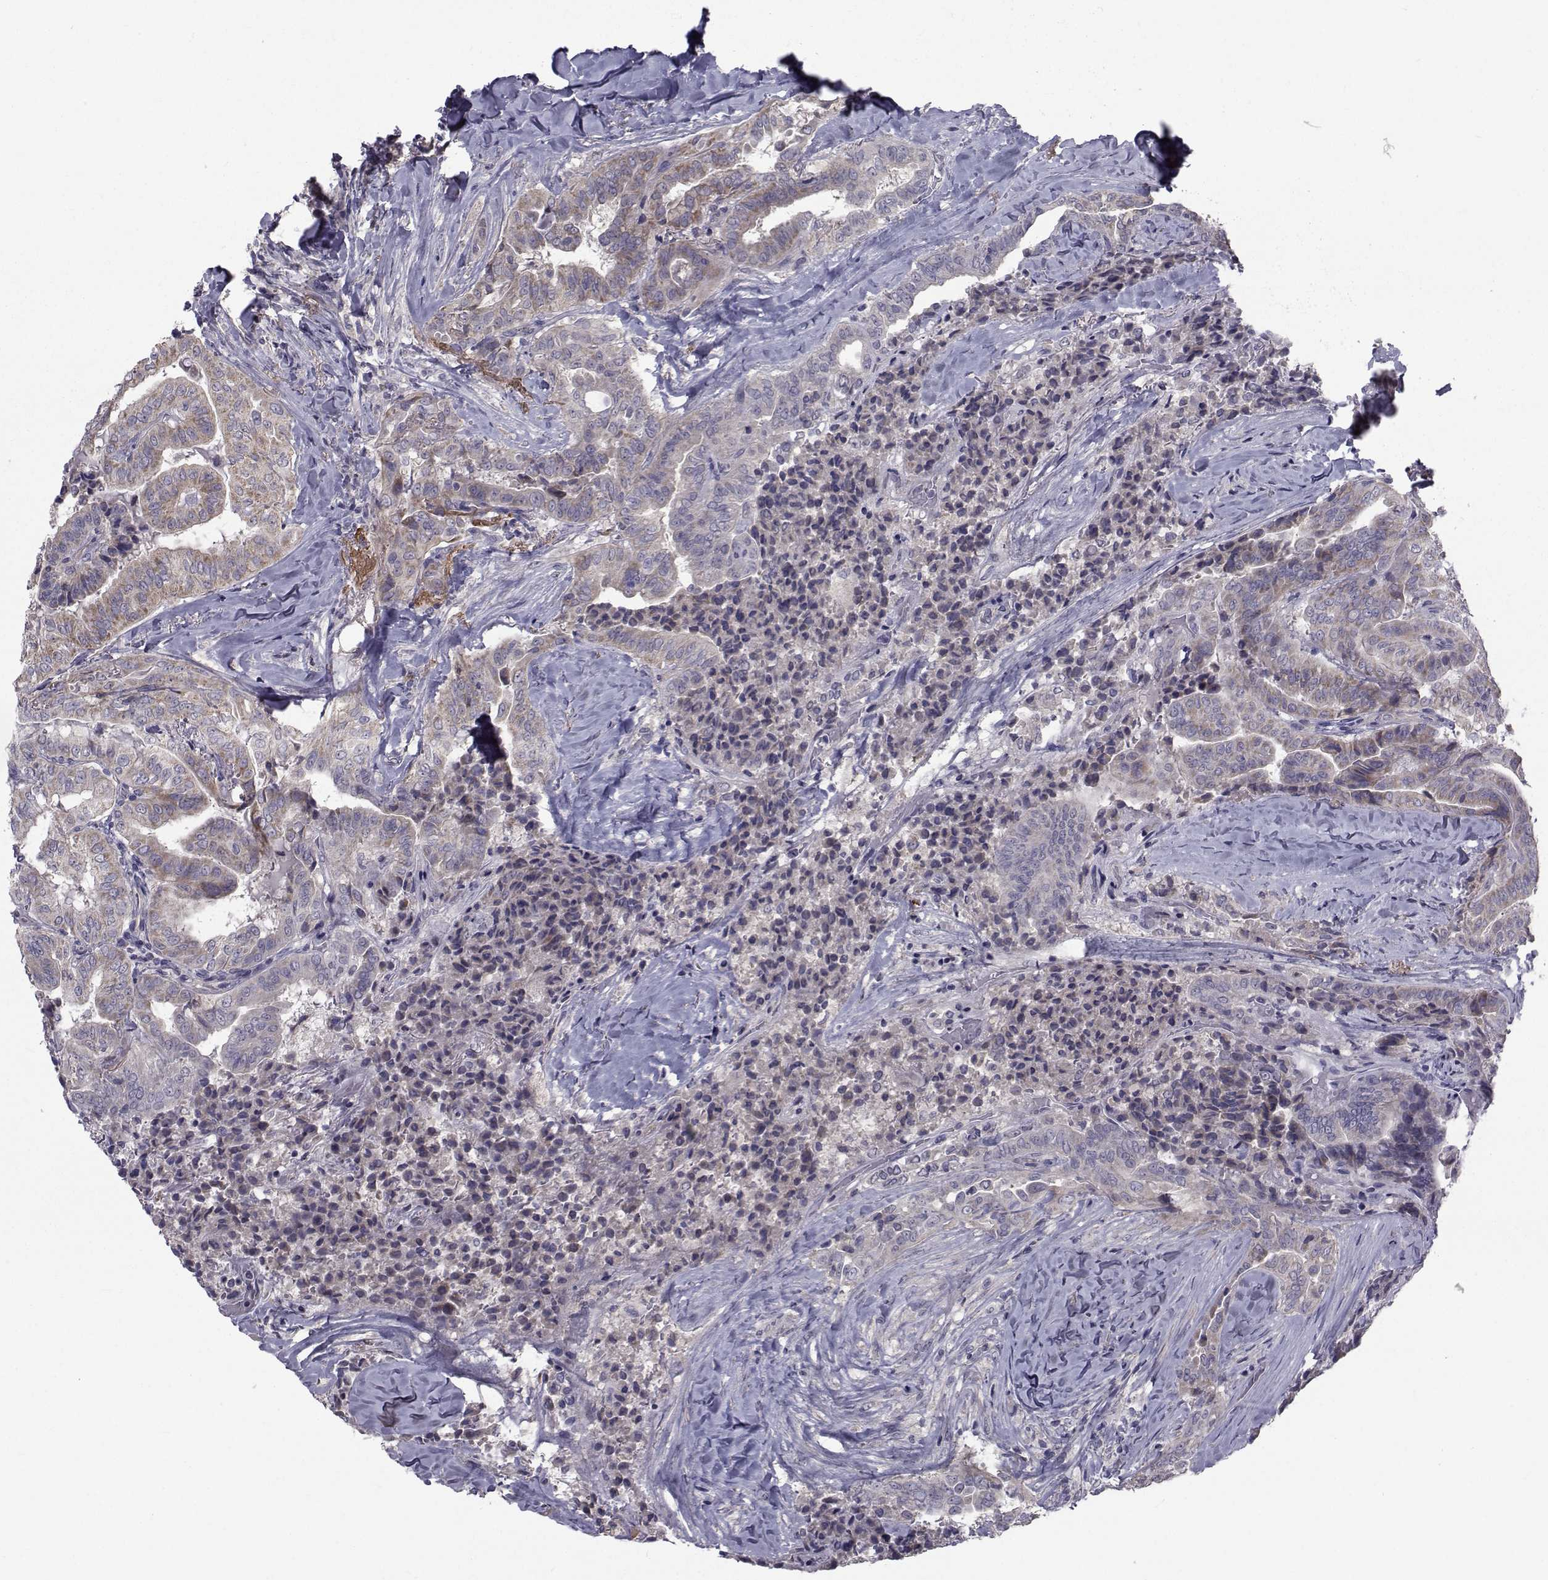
{"staining": {"intensity": "weak", "quantity": "<25%", "location": "cytoplasmic/membranous"}, "tissue": "thyroid cancer", "cell_type": "Tumor cells", "image_type": "cancer", "snomed": [{"axis": "morphology", "description": "Papillary adenocarcinoma, NOS"}, {"axis": "topography", "description": "Thyroid gland"}], "caption": "There is no significant staining in tumor cells of thyroid cancer.", "gene": "CFAP74", "patient": {"sex": "female", "age": 68}}